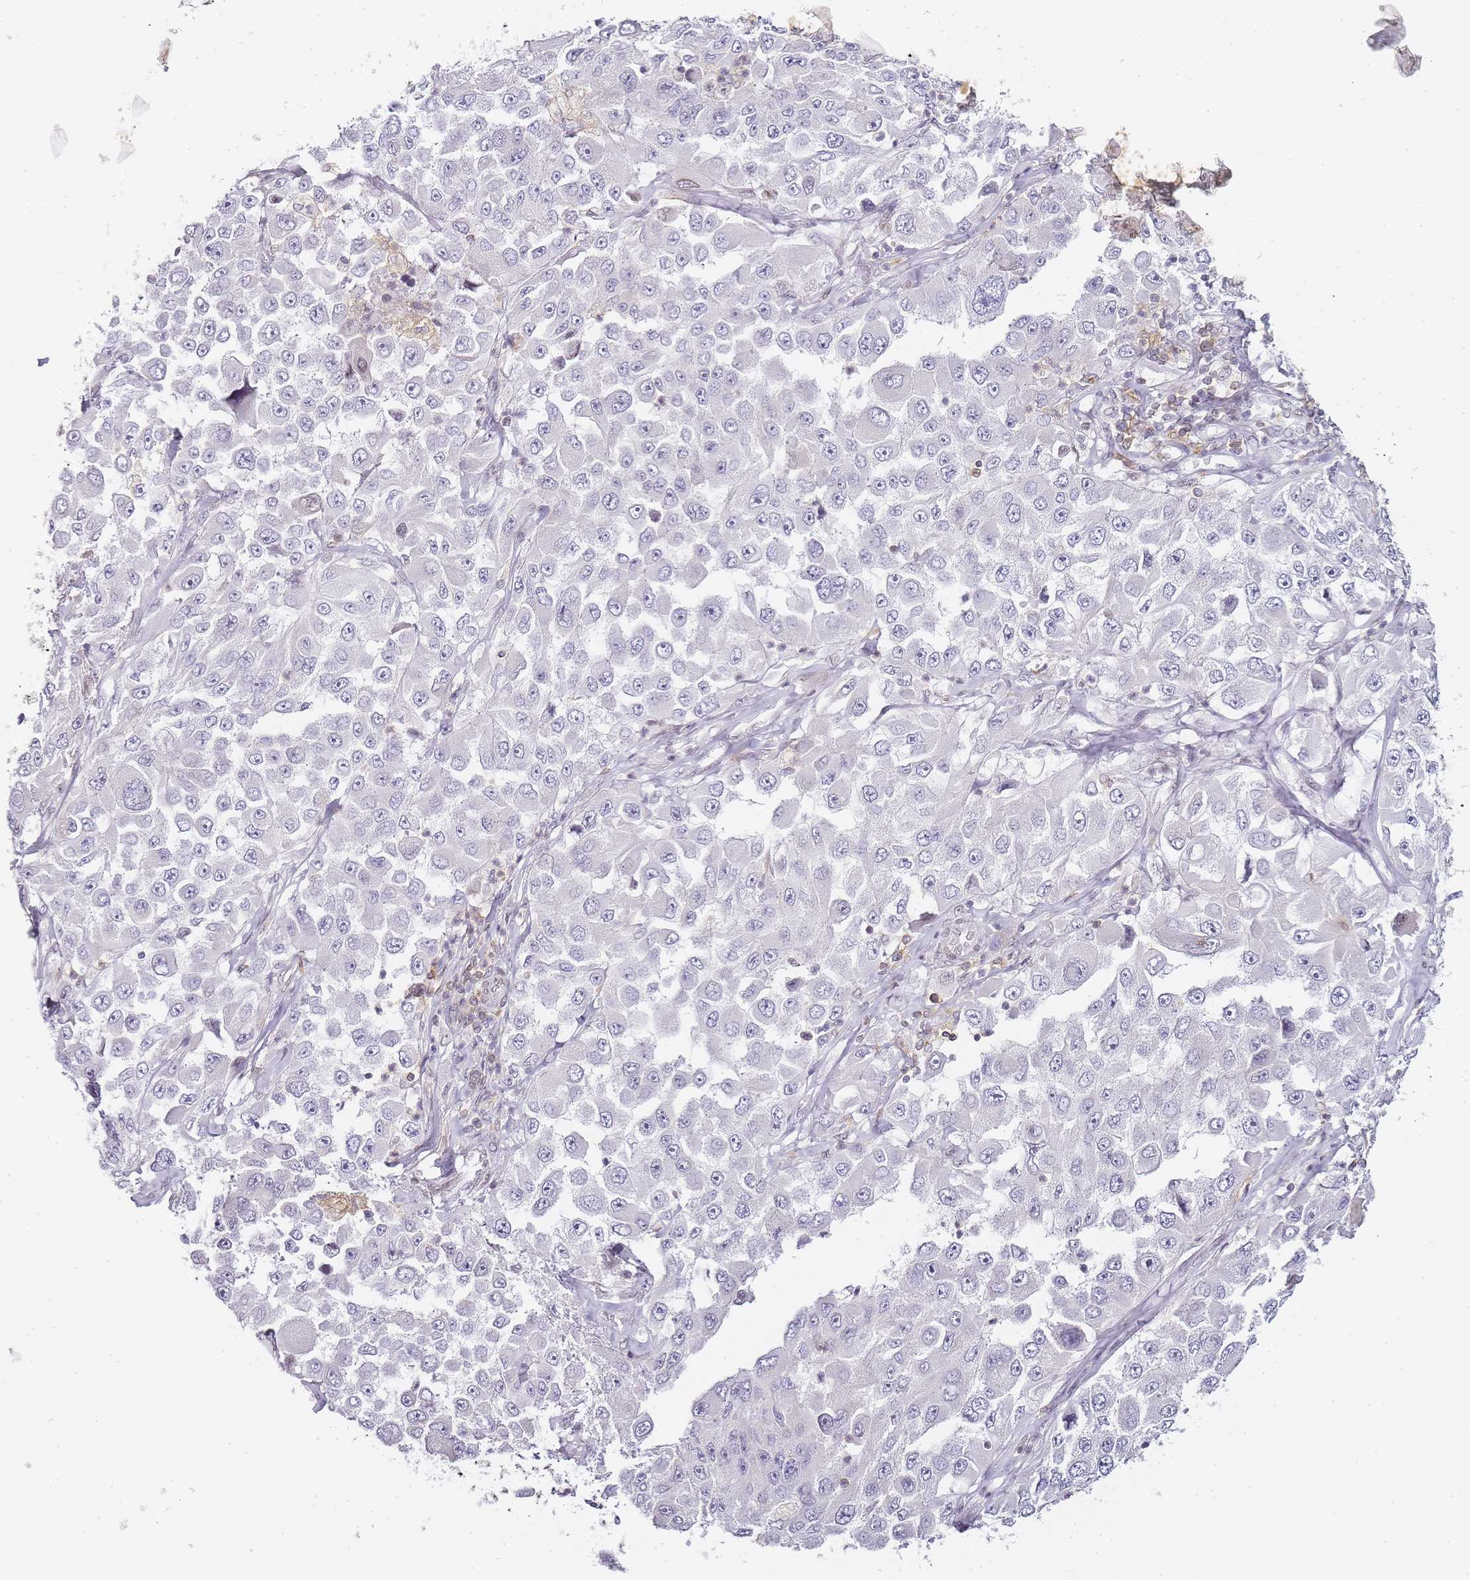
{"staining": {"intensity": "negative", "quantity": "none", "location": "none"}, "tissue": "melanoma", "cell_type": "Tumor cells", "image_type": "cancer", "snomed": [{"axis": "morphology", "description": "Malignant melanoma, Metastatic site"}, {"axis": "topography", "description": "Lymph node"}], "caption": "An IHC image of malignant melanoma (metastatic site) is shown. There is no staining in tumor cells of malignant melanoma (metastatic site).", "gene": "JAKMIP1", "patient": {"sex": "male", "age": 62}}